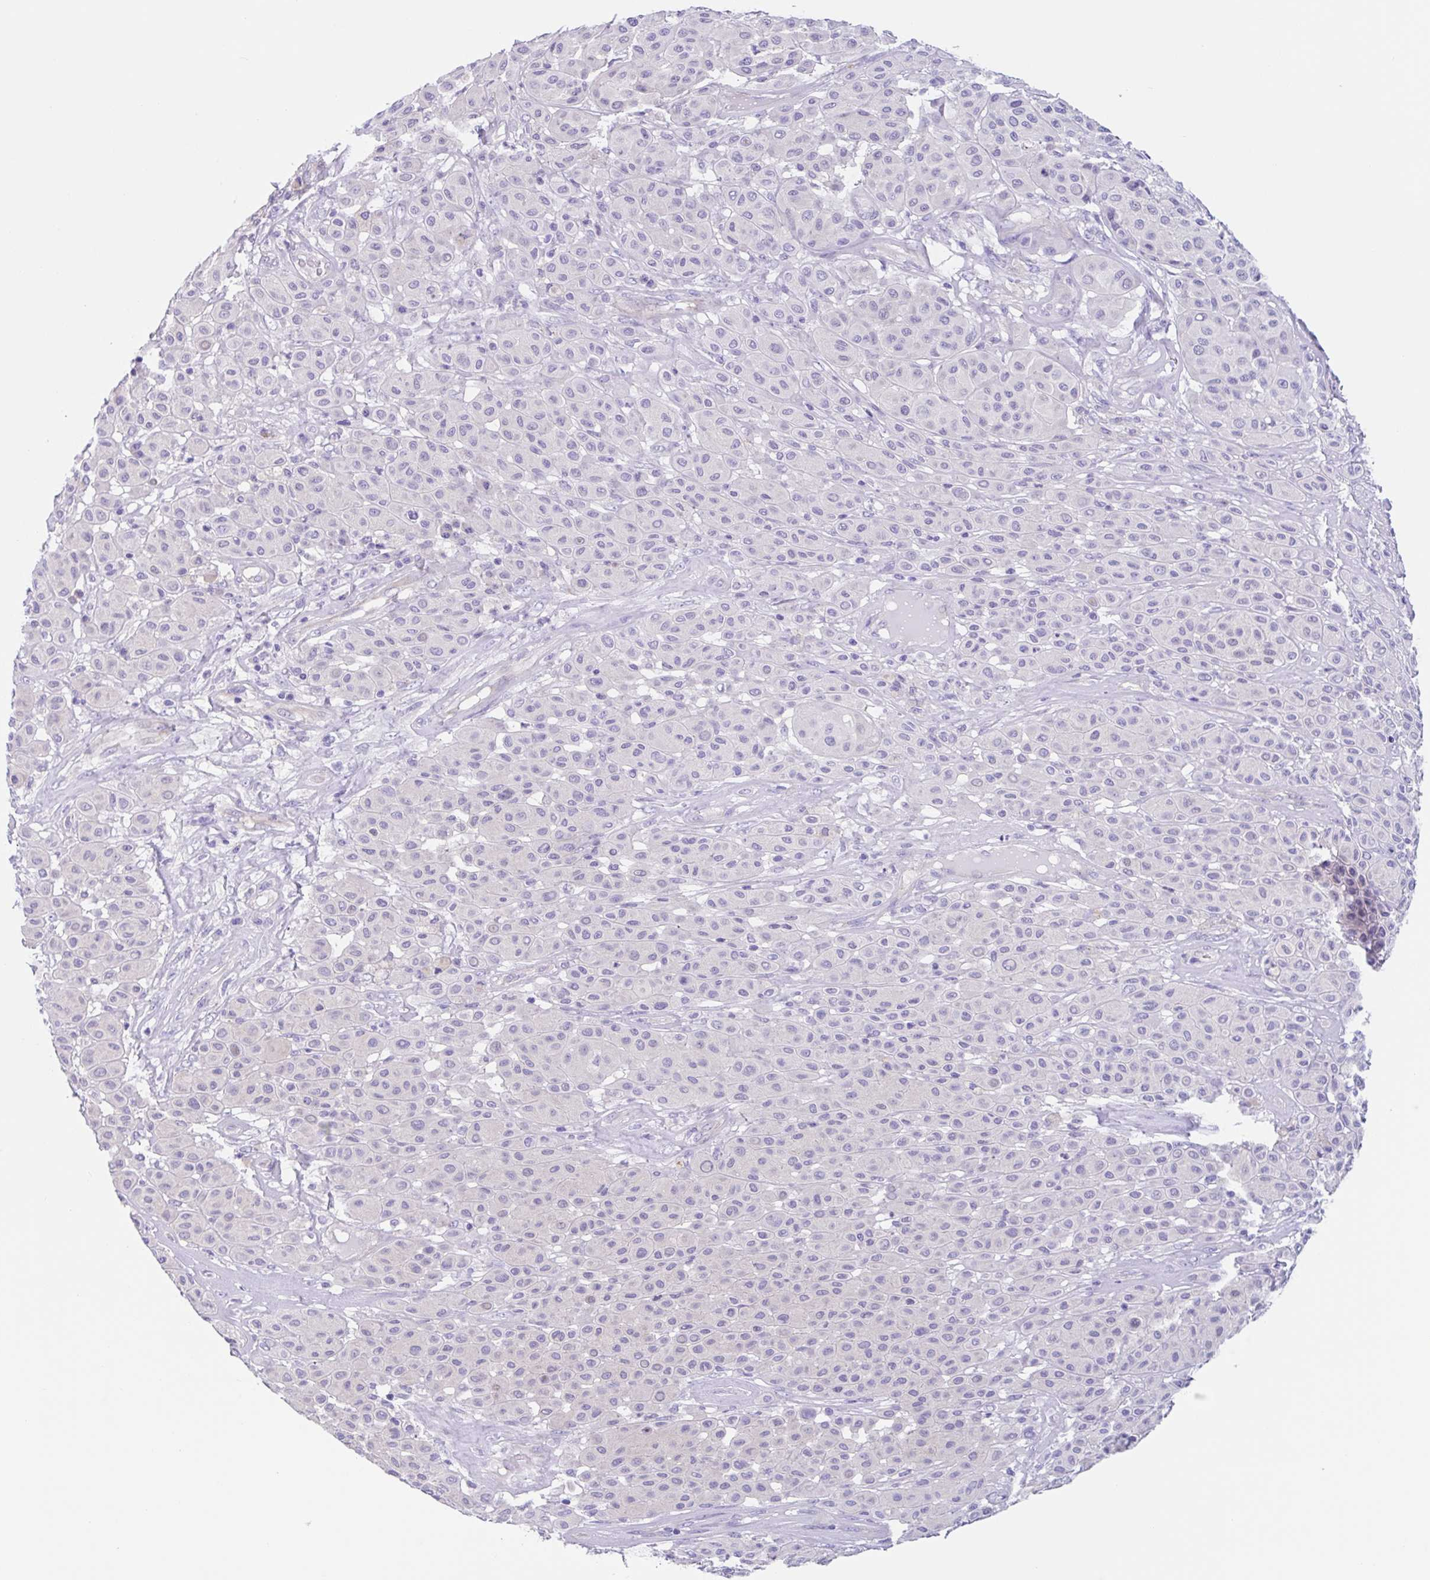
{"staining": {"intensity": "negative", "quantity": "none", "location": "none"}, "tissue": "melanoma", "cell_type": "Tumor cells", "image_type": "cancer", "snomed": [{"axis": "morphology", "description": "Malignant melanoma, Metastatic site"}, {"axis": "topography", "description": "Smooth muscle"}], "caption": "This is an IHC image of melanoma. There is no positivity in tumor cells.", "gene": "OR6N2", "patient": {"sex": "male", "age": 41}}